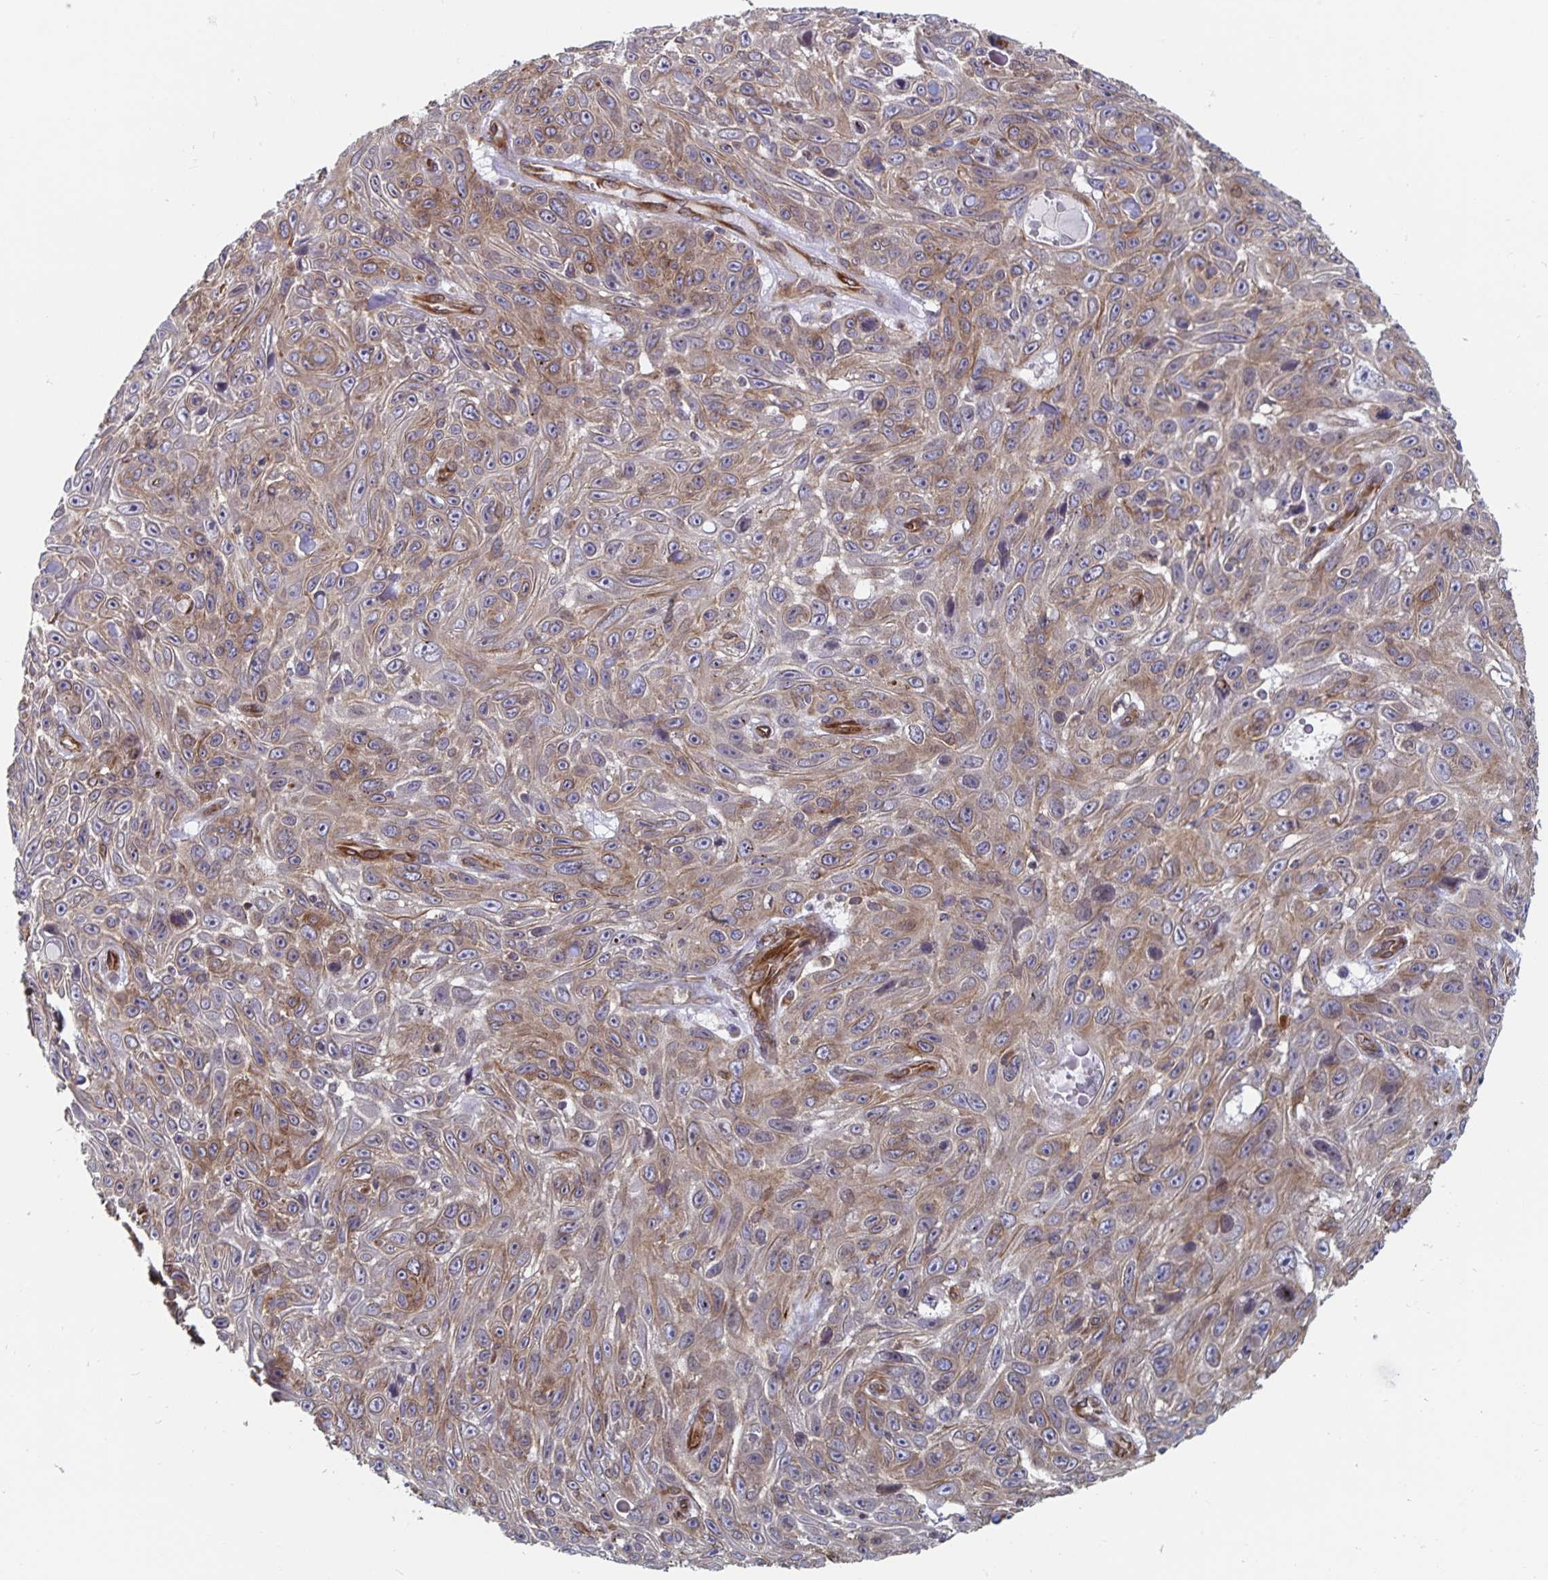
{"staining": {"intensity": "weak", "quantity": ">75%", "location": "cytoplasmic/membranous"}, "tissue": "skin cancer", "cell_type": "Tumor cells", "image_type": "cancer", "snomed": [{"axis": "morphology", "description": "Squamous cell carcinoma, NOS"}, {"axis": "topography", "description": "Skin"}], "caption": "Human skin cancer stained with a protein marker reveals weak staining in tumor cells.", "gene": "BCAP29", "patient": {"sex": "male", "age": 82}}